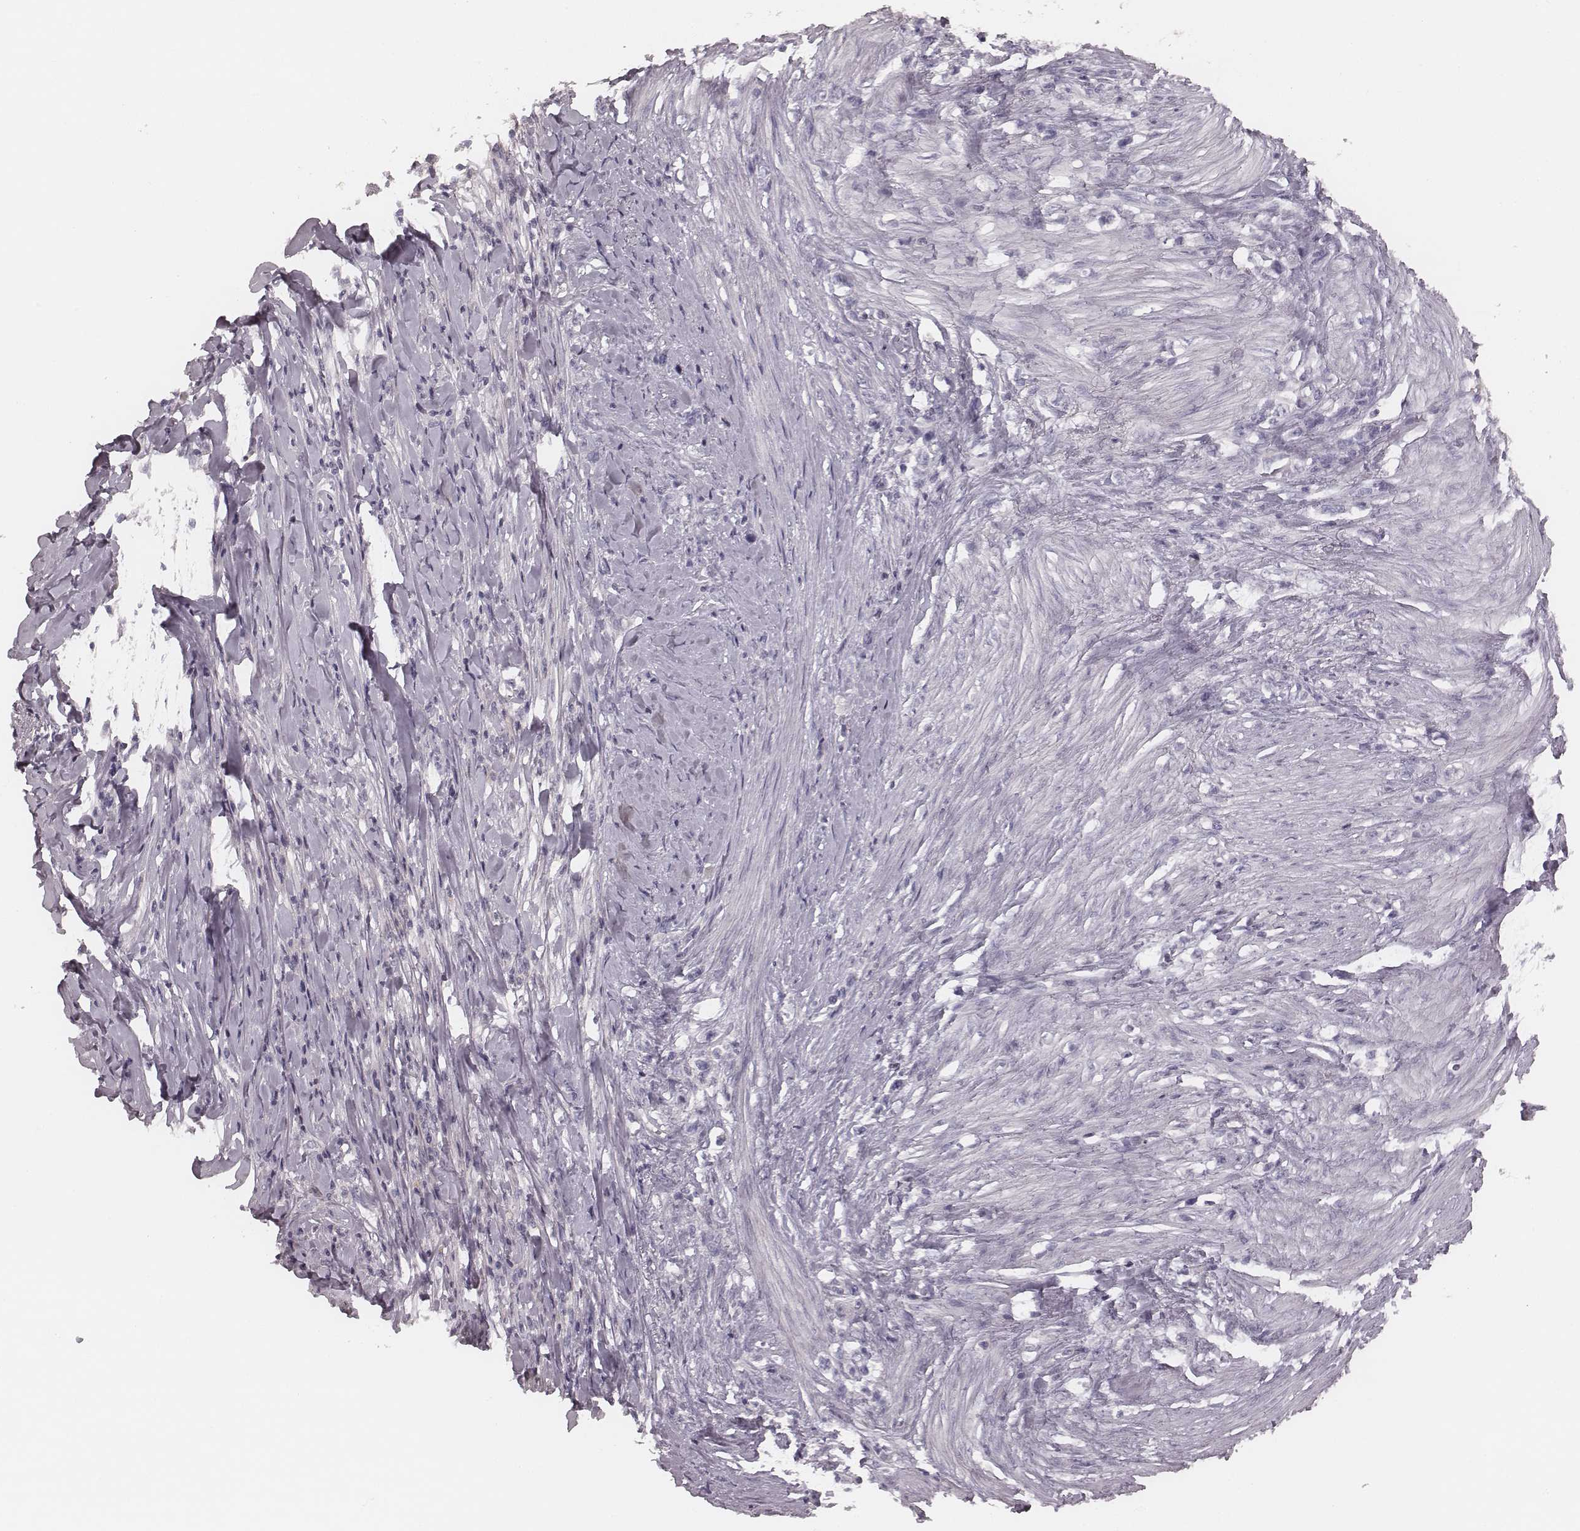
{"staining": {"intensity": "negative", "quantity": "none", "location": "none"}, "tissue": "stomach cancer", "cell_type": "Tumor cells", "image_type": "cancer", "snomed": [{"axis": "morphology", "description": "Adenocarcinoma, NOS"}, {"axis": "topography", "description": "Stomach, lower"}], "caption": "DAB immunohistochemical staining of adenocarcinoma (stomach) reveals no significant staining in tumor cells.", "gene": "S100Z", "patient": {"sex": "male", "age": 88}}